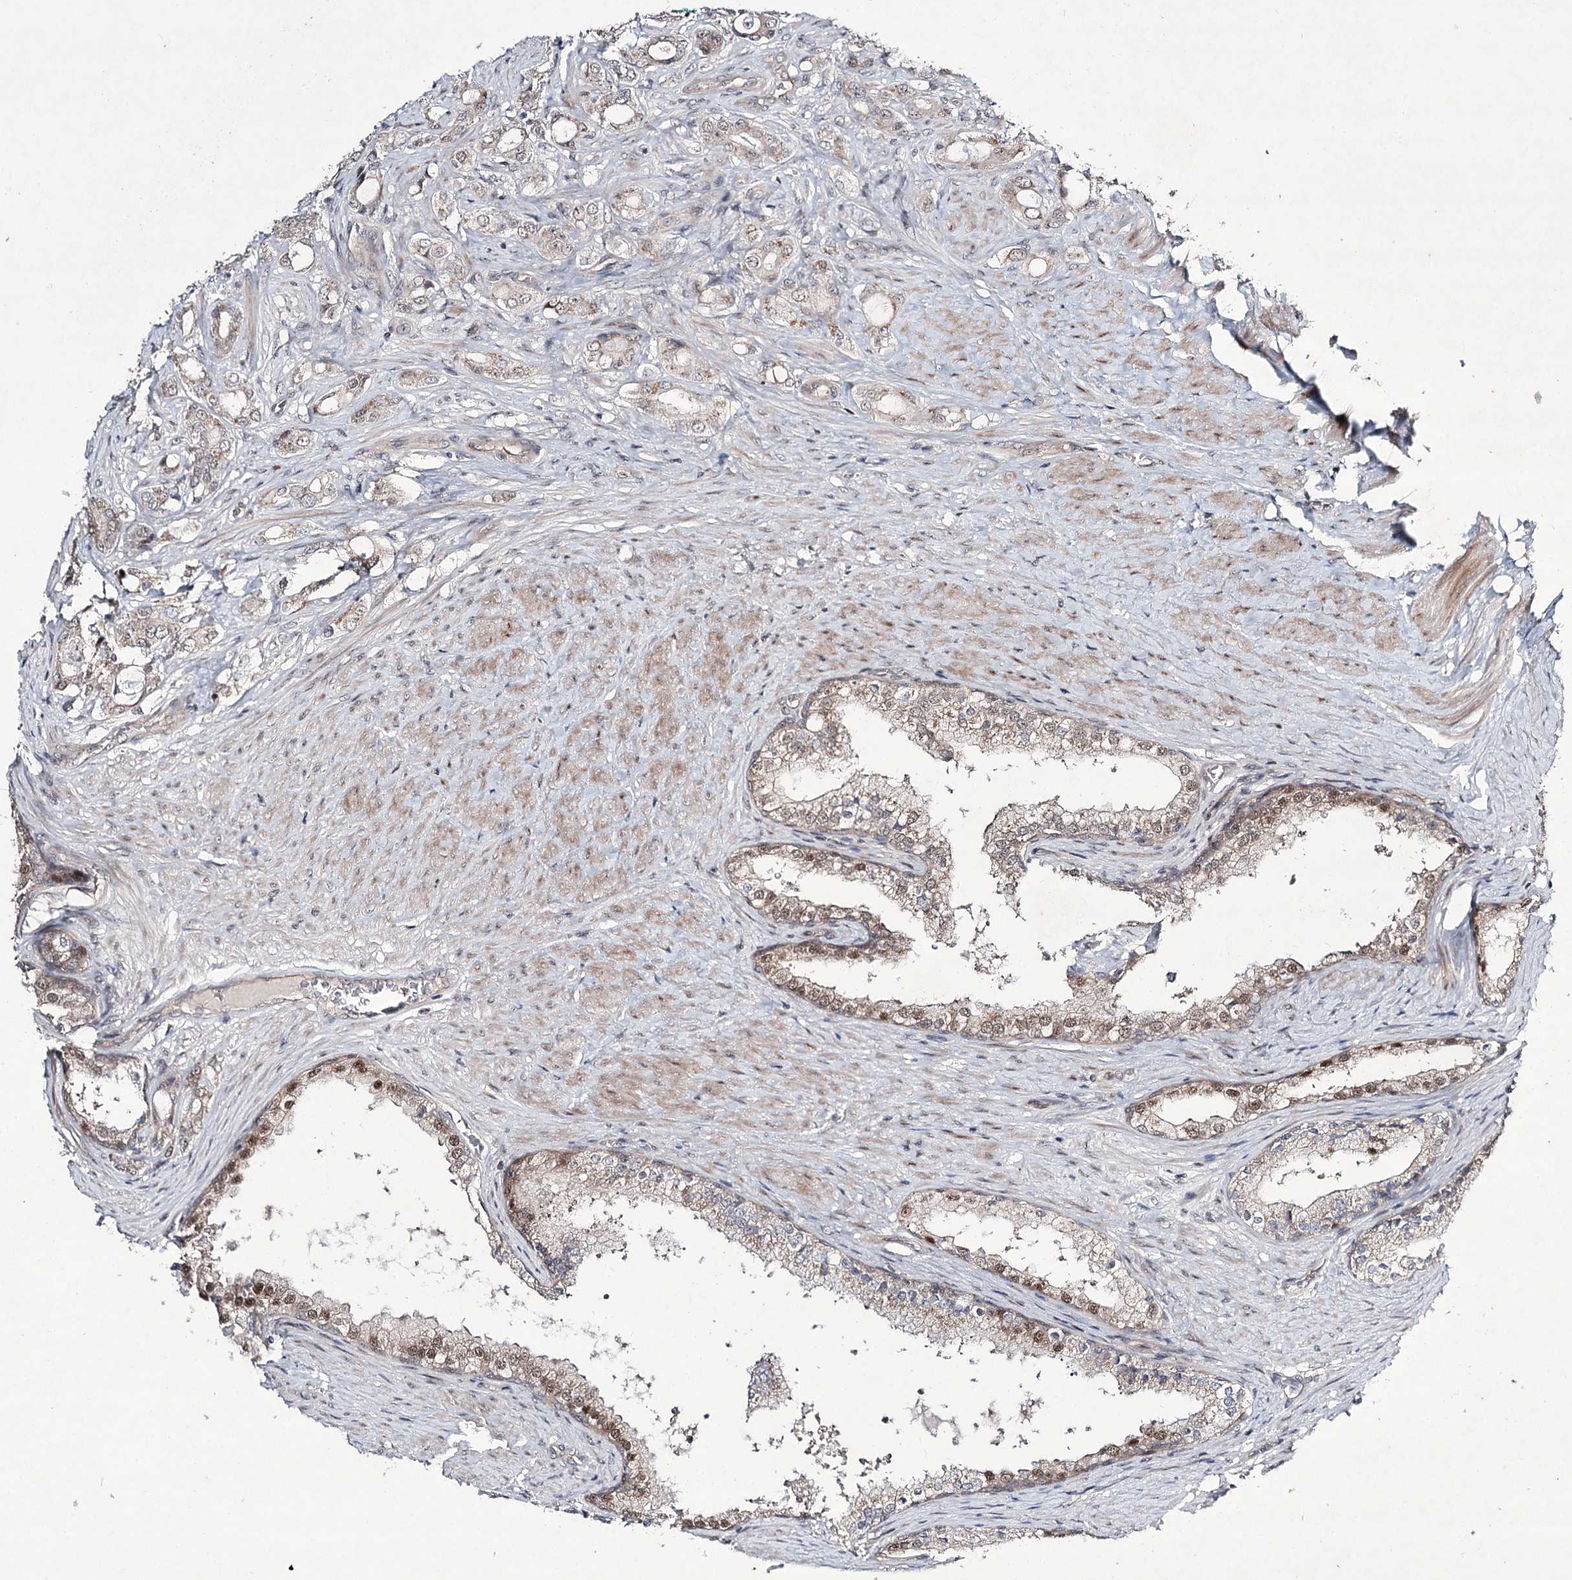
{"staining": {"intensity": "weak", "quantity": "<25%", "location": "cytoplasmic/membranous"}, "tissue": "prostate cancer", "cell_type": "Tumor cells", "image_type": "cancer", "snomed": [{"axis": "morphology", "description": "Adenocarcinoma, High grade"}, {"axis": "topography", "description": "Prostate"}], "caption": "IHC histopathology image of neoplastic tissue: adenocarcinoma (high-grade) (prostate) stained with DAB demonstrates no significant protein staining in tumor cells. Brightfield microscopy of immunohistochemistry (IHC) stained with DAB (brown) and hematoxylin (blue), captured at high magnification.", "gene": "HOXC11", "patient": {"sex": "male", "age": 63}}